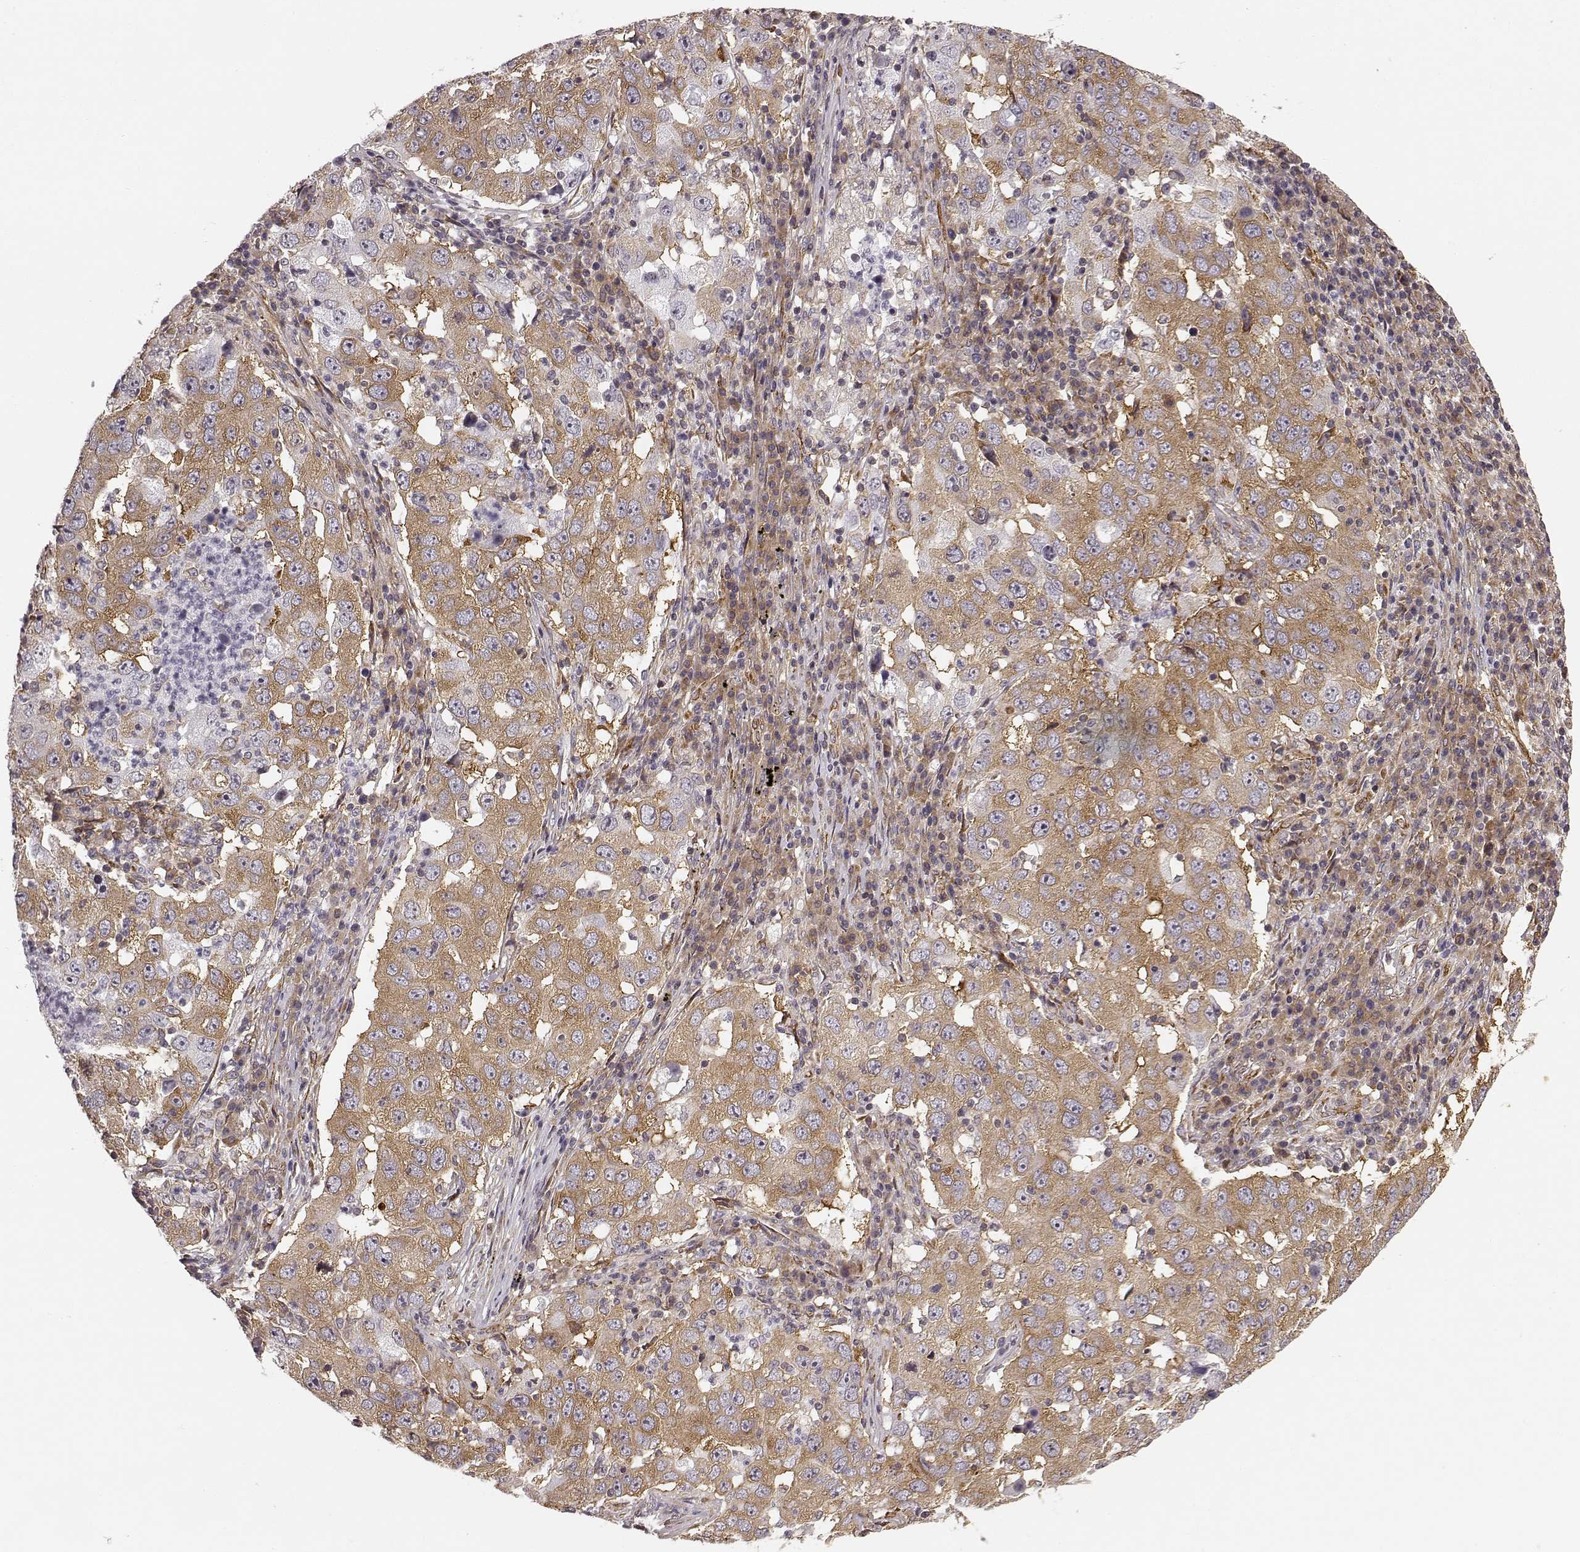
{"staining": {"intensity": "moderate", "quantity": ">75%", "location": "cytoplasmic/membranous"}, "tissue": "lung cancer", "cell_type": "Tumor cells", "image_type": "cancer", "snomed": [{"axis": "morphology", "description": "Adenocarcinoma, NOS"}, {"axis": "topography", "description": "Lung"}], "caption": "Human lung cancer (adenocarcinoma) stained for a protein (brown) demonstrates moderate cytoplasmic/membranous positive positivity in approximately >75% of tumor cells.", "gene": "TMEM14A", "patient": {"sex": "male", "age": 73}}